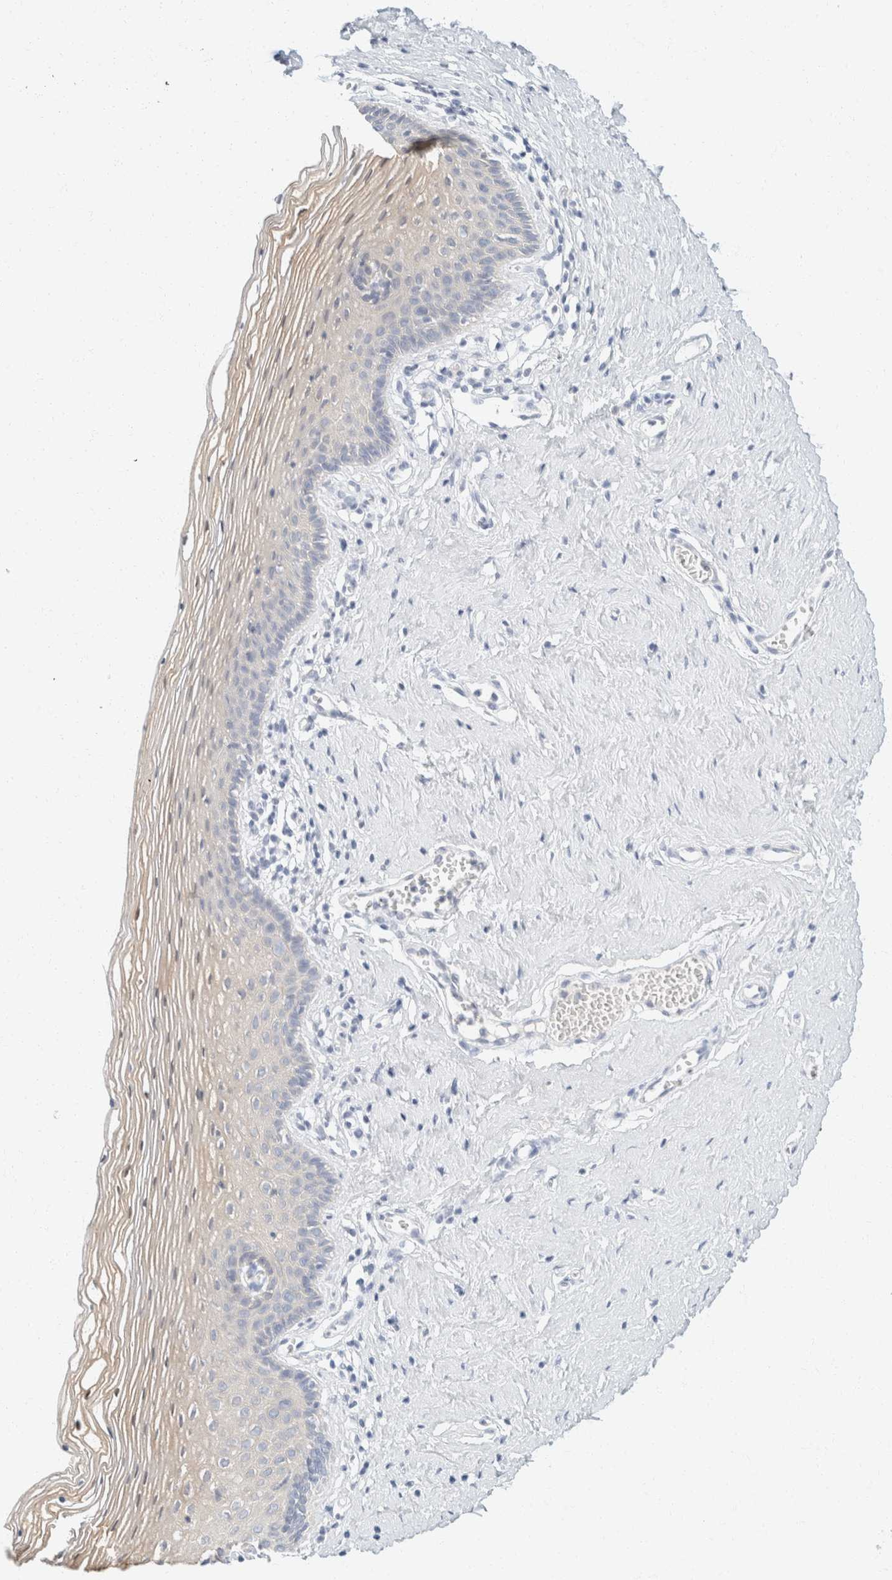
{"staining": {"intensity": "weak", "quantity": "<25%", "location": "cytoplasmic/membranous"}, "tissue": "vagina", "cell_type": "Squamous epithelial cells", "image_type": "normal", "snomed": [{"axis": "morphology", "description": "Normal tissue, NOS"}, {"axis": "topography", "description": "Vagina"}], "caption": "The micrograph reveals no significant staining in squamous epithelial cells of vagina.", "gene": "KRT20", "patient": {"sex": "female", "age": 32}}